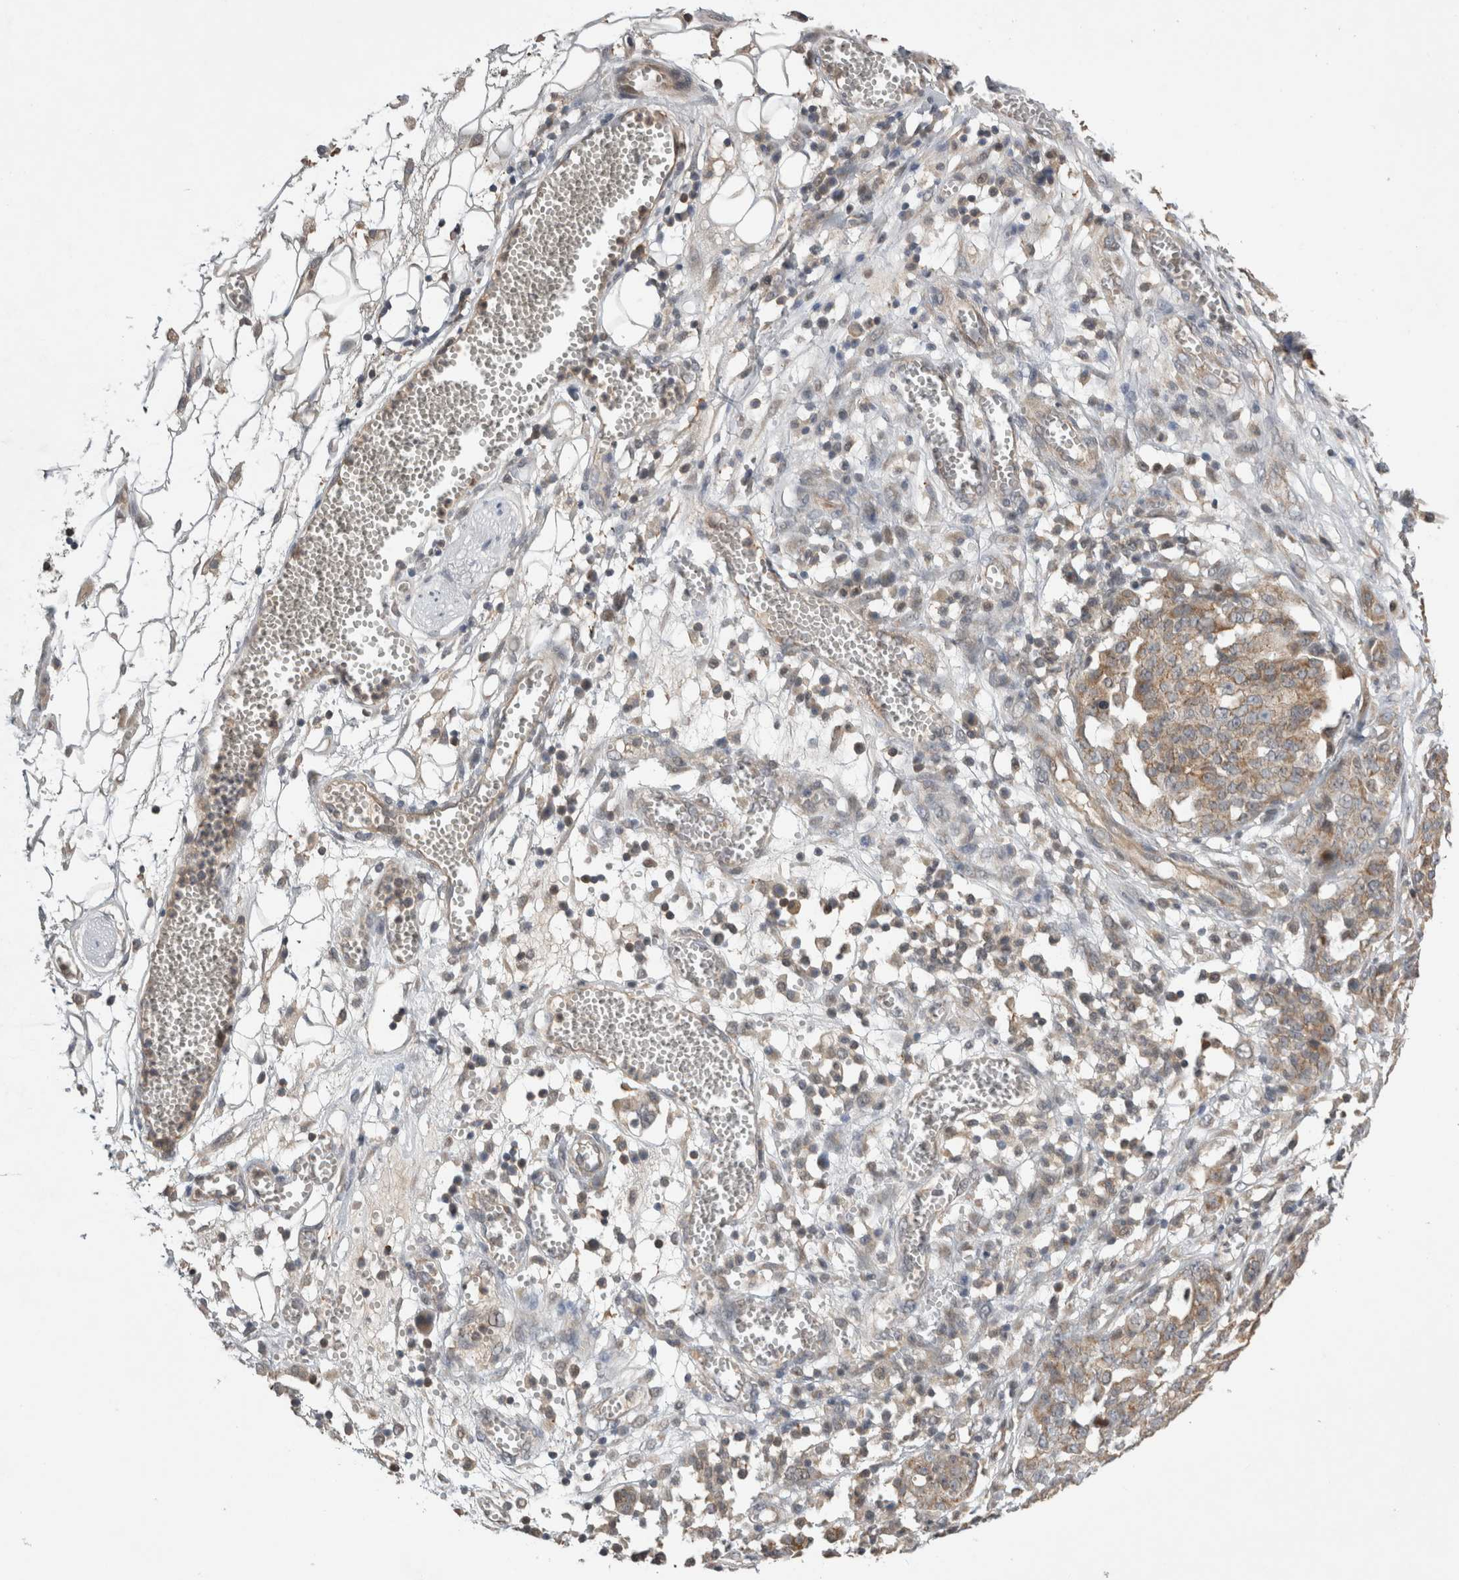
{"staining": {"intensity": "weak", "quantity": ">75%", "location": "cytoplasmic/membranous"}, "tissue": "ovarian cancer", "cell_type": "Tumor cells", "image_type": "cancer", "snomed": [{"axis": "morphology", "description": "Cystadenocarcinoma, serous, NOS"}, {"axis": "topography", "description": "Soft tissue"}, {"axis": "topography", "description": "Ovary"}], "caption": "Weak cytoplasmic/membranous expression for a protein is identified in approximately >75% of tumor cells of serous cystadenocarcinoma (ovarian) using IHC.", "gene": "KCNIP1", "patient": {"sex": "female", "age": 57}}